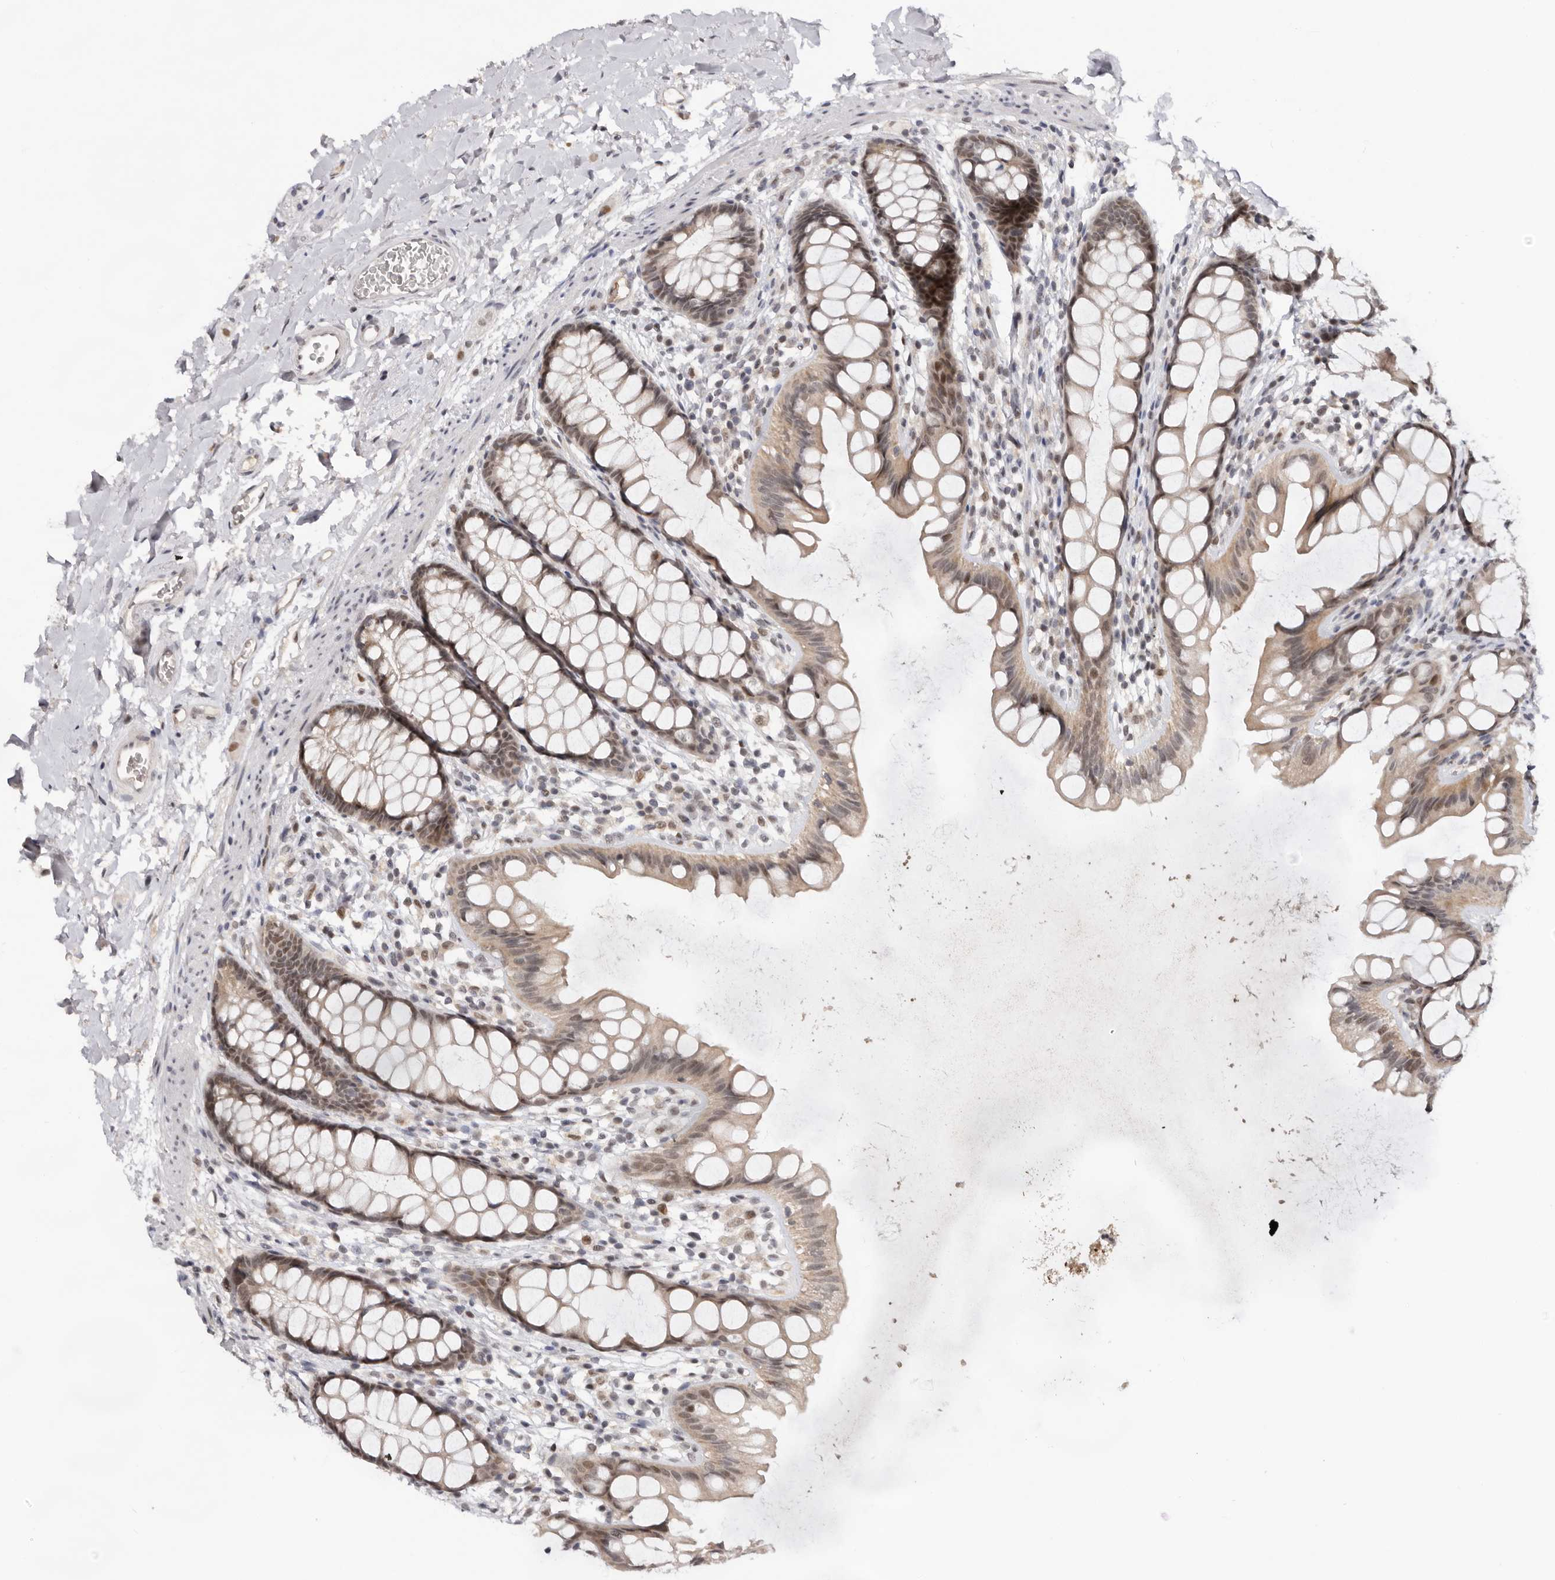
{"staining": {"intensity": "moderate", "quantity": ">75%", "location": "cytoplasmic/membranous,nuclear"}, "tissue": "rectum", "cell_type": "Glandular cells", "image_type": "normal", "snomed": [{"axis": "morphology", "description": "Normal tissue, NOS"}, {"axis": "topography", "description": "Rectum"}], "caption": "Moderate cytoplasmic/membranous,nuclear staining for a protein is present in about >75% of glandular cells of unremarkable rectum using immunohistochemistry (IHC).", "gene": "BRCA2", "patient": {"sex": "female", "age": 65}}